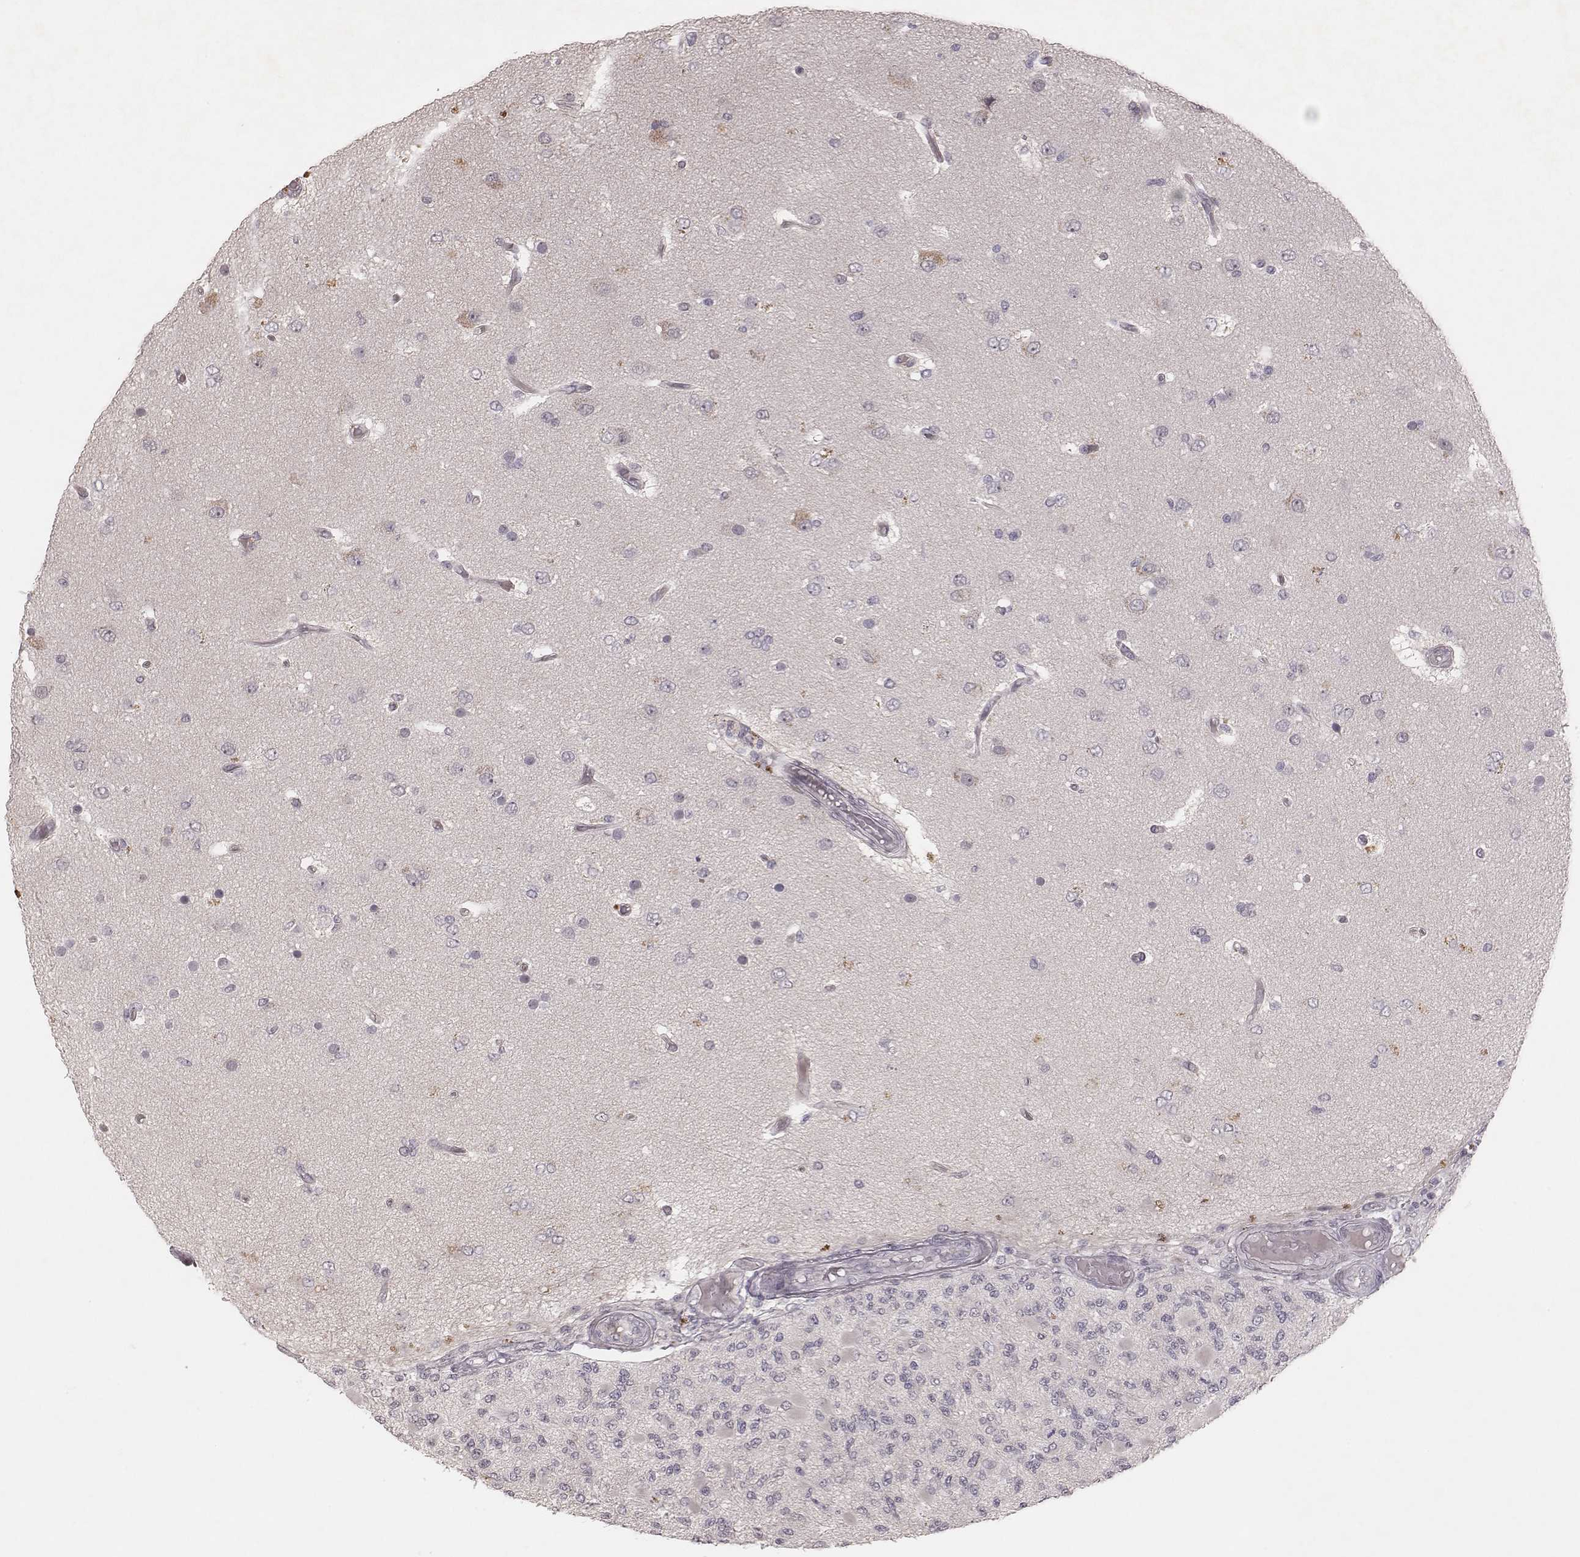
{"staining": {"intensity": "negative", "quantity": "none", "location": "none"}, "tissue": "glioma", "cell_type": "Tumor cells", "image_type": "cancer", "snomed": [{"axis": "morphology", "description": "Glioma, malignant, High grade"}, {"axis": "topography", "description": "Brain"}], "caption": "Immunohistochemical staining of malignant glioma (high-grade) displays no significant positivity in tumor cells.", "gene": "FAM13B", "patient": {"sex": "female", "age": 63}}